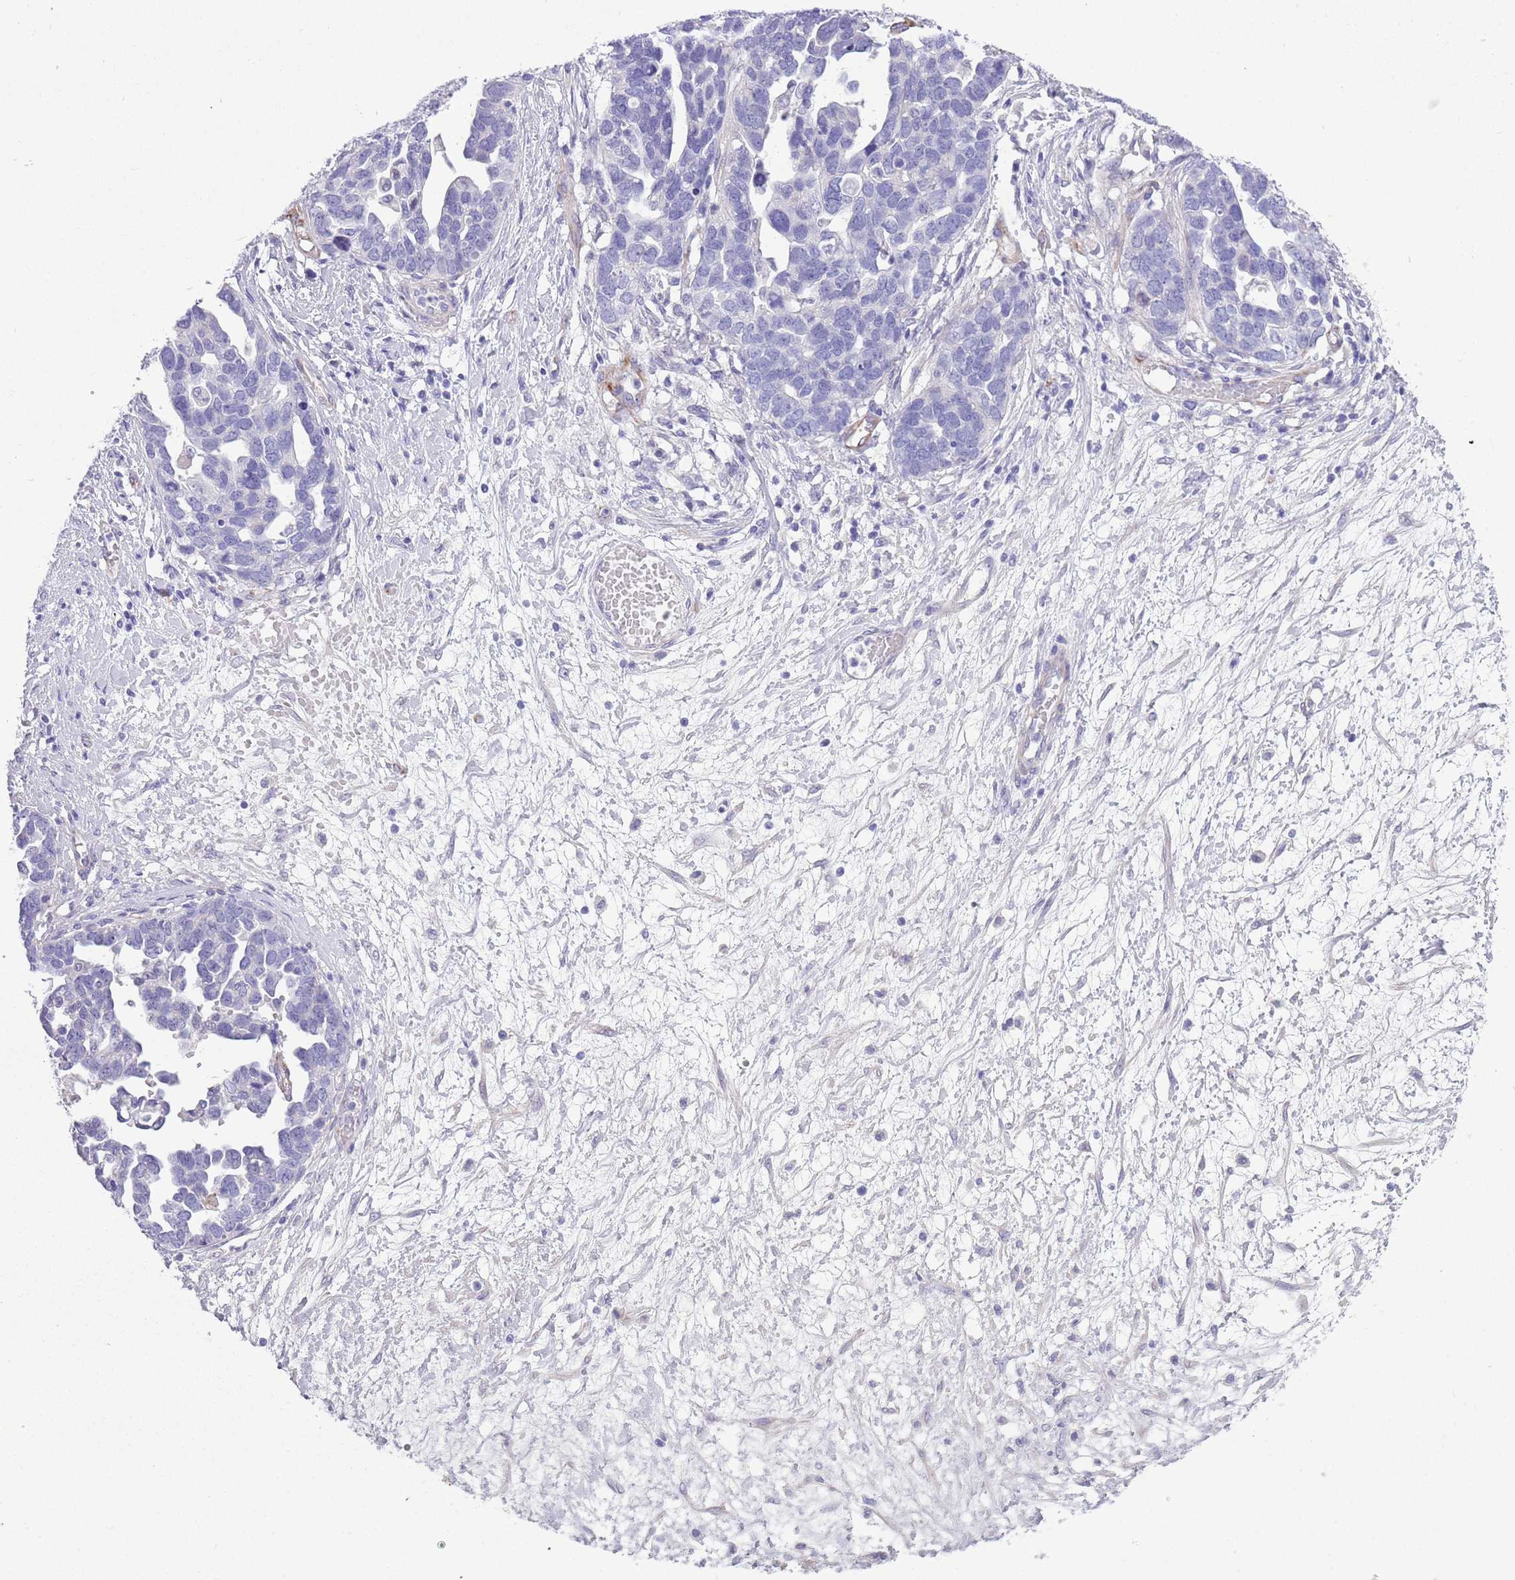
{"staining": {"intensity": "negative", "quantity": "none", "location": "none"}, "tissue": "ovarian cancer", "cell_type": "Tumor cells", "image_type": "cancer", "snomed": [{"axis": "morphology", "description": "Cystadenocarcinoma, serous, NOS"}, {"axis": "topography", "description": "Ovary"}], "caption": "Tumor cells are negative for protein expression in human ovarian cancer (serous cystadenocarcinoma).", "gene": "TSGA13", "patient": {"sex": "female", "age": 54}}